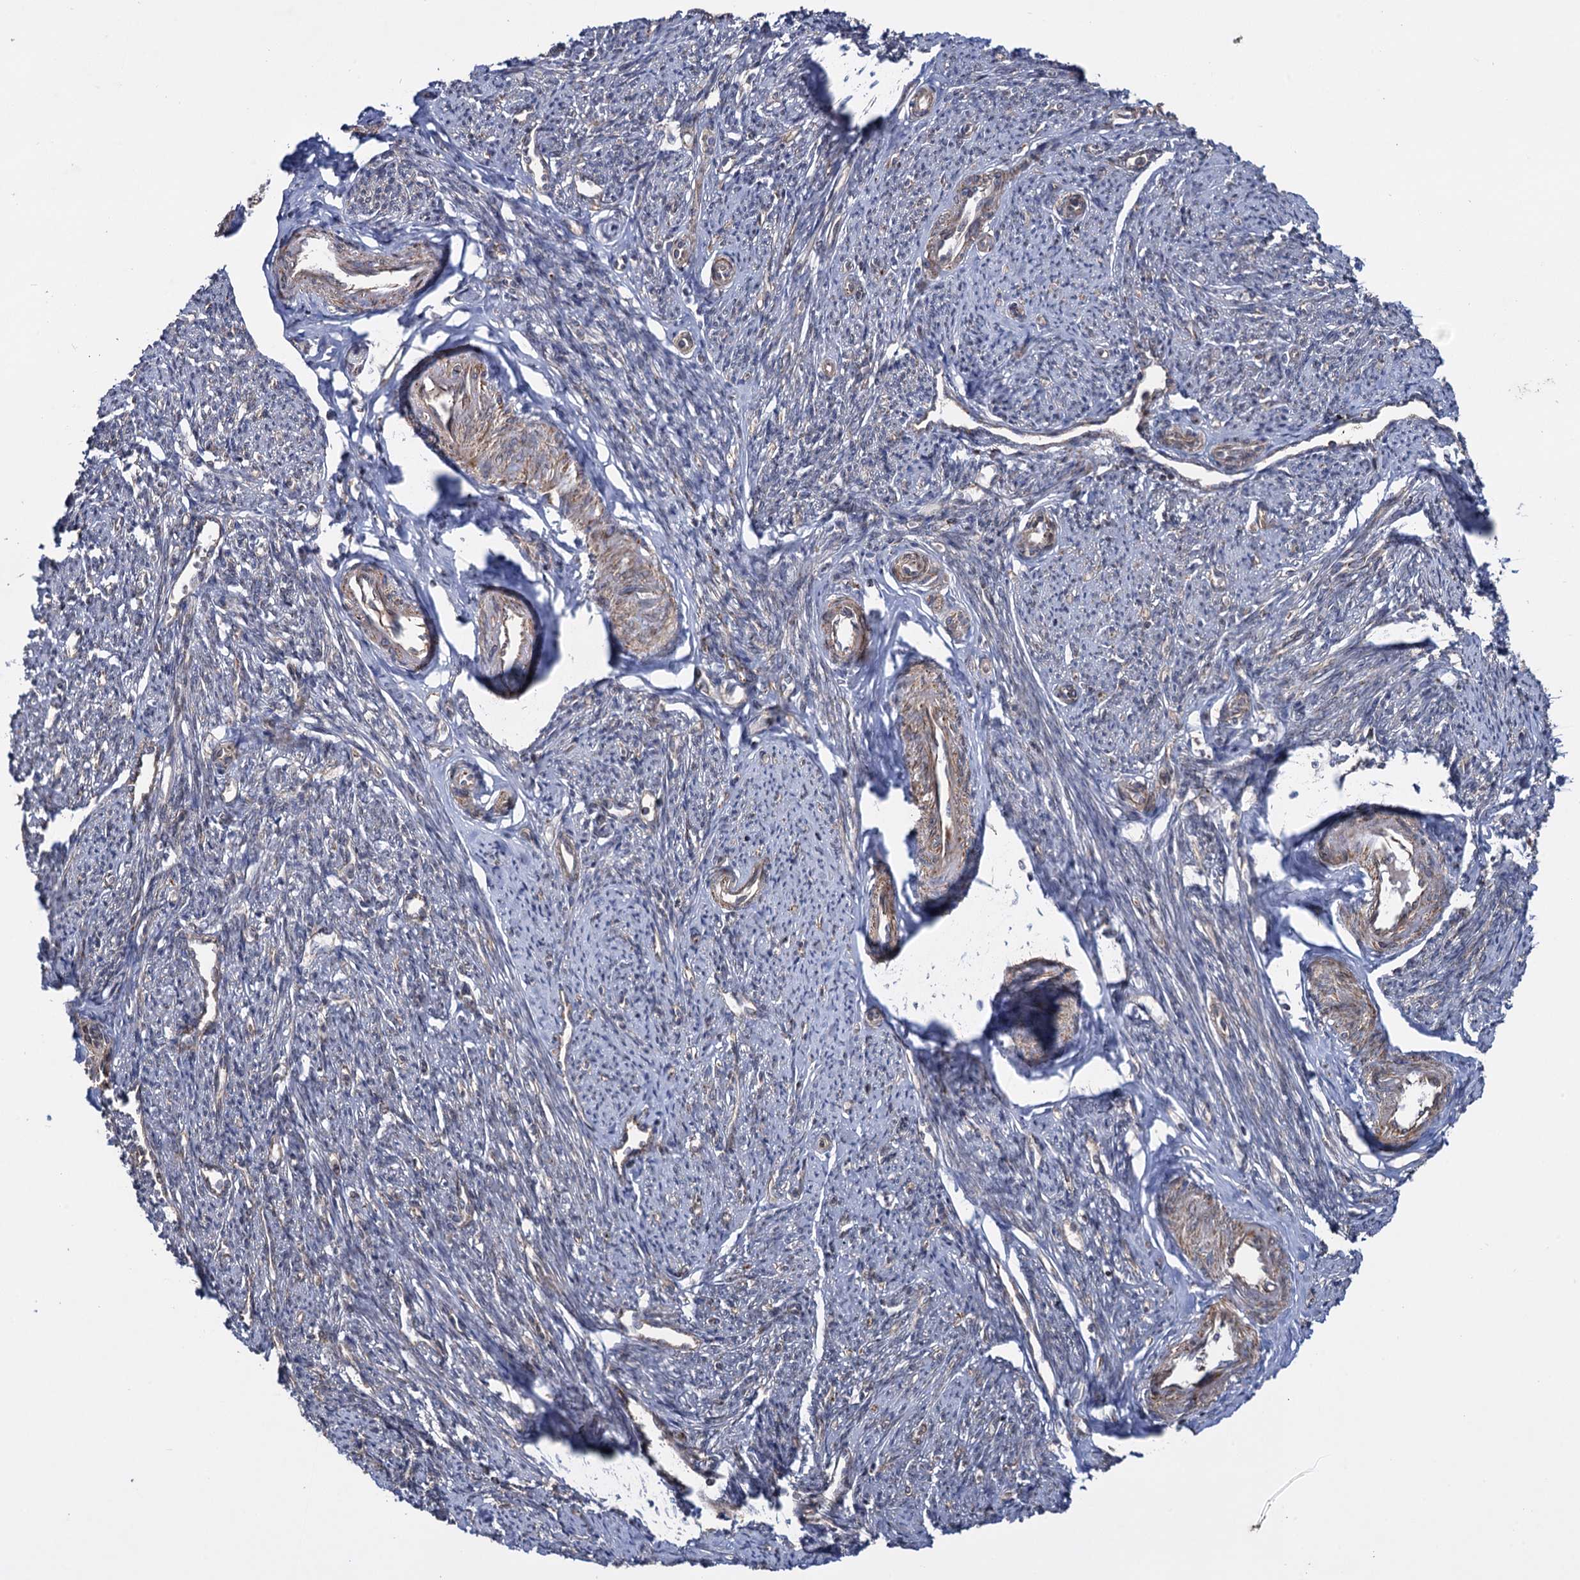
{"staining": {"intensity": "moderate", "quantity": "25%-75%", "location": "cytoplasmic/membranous"}, "tissue": "smooth muscle", "cell_type": "Smooth muscle cells", "image_type": "normal", "snomed": [{"axis": "morphology", "description": "Normal tissue, NOS"}, {"axis": "topography", "description": "Smooth muscle"}, {"axis": "topography", "description": "Uterus"}], "caption": "Immunohistochemical staining of normal smooth muscle demonstrates medium levels of moderate cytoplasmic/membranous staining in about 25%-75% of smooth muscle cells.", "gene": "HAUS1", "patient": {"sex": "female", "age": 59}}